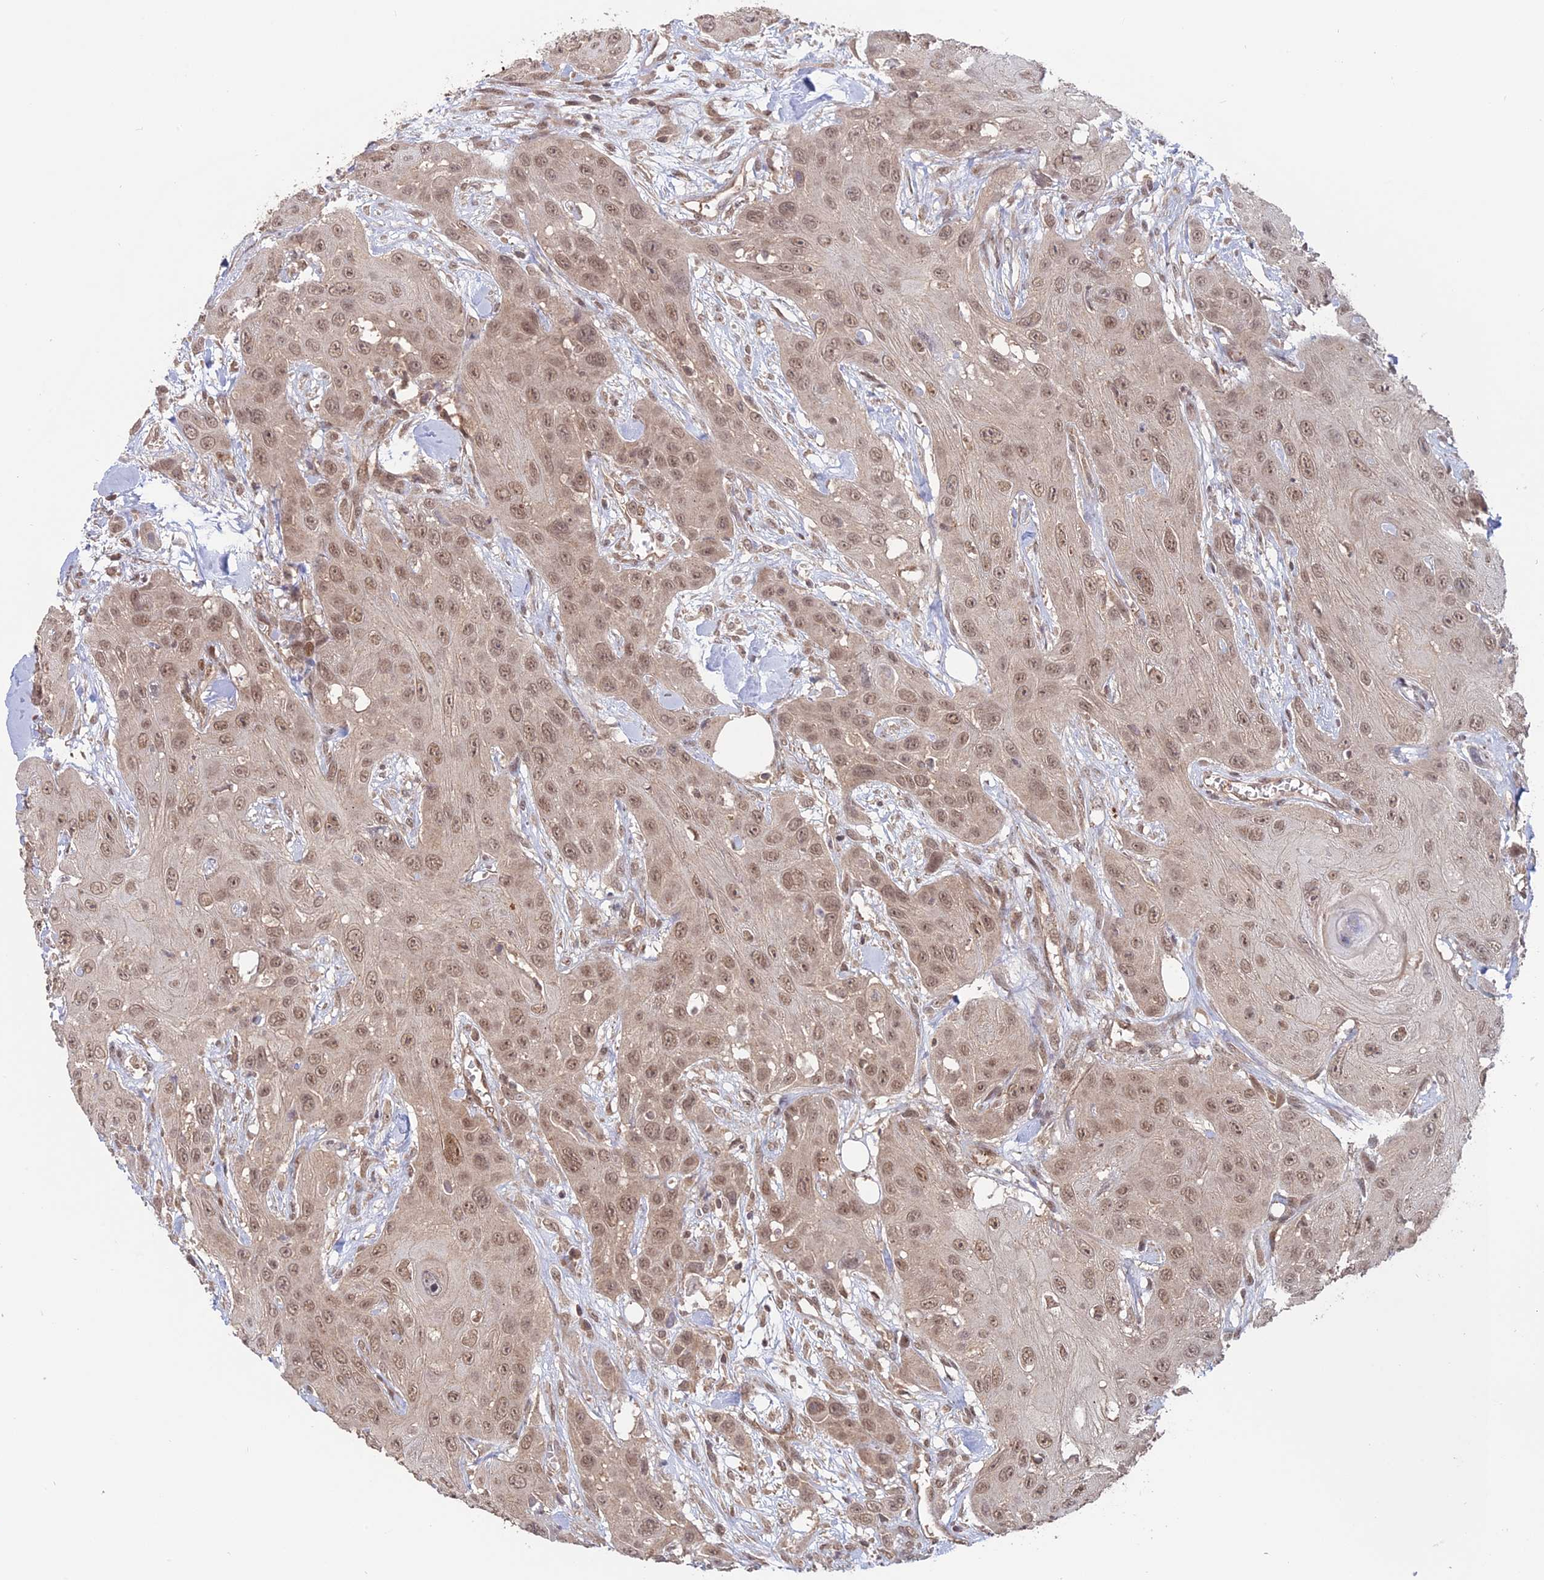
{"staining": {"intensity": "moderate", "quantity": ">75%", "location": "nuclear"}, "tissue": "head and neck cancer", "cell_type": "Tumor cells", "image_type": "cancer", "snomed": [{"axis": "morphology", "description": "Squamous cell carcinoma, NOS"}, {"axis": "topography", "description": "Head-Neck"}], "caption": "IHC of head and neck cancer (squamous cell carcinoma) reveals medium levels of moderate nuclear staining in about >75% of tumor cells.", "gene": "PKIG", "patient": {"sex": "male", "age": 81}}